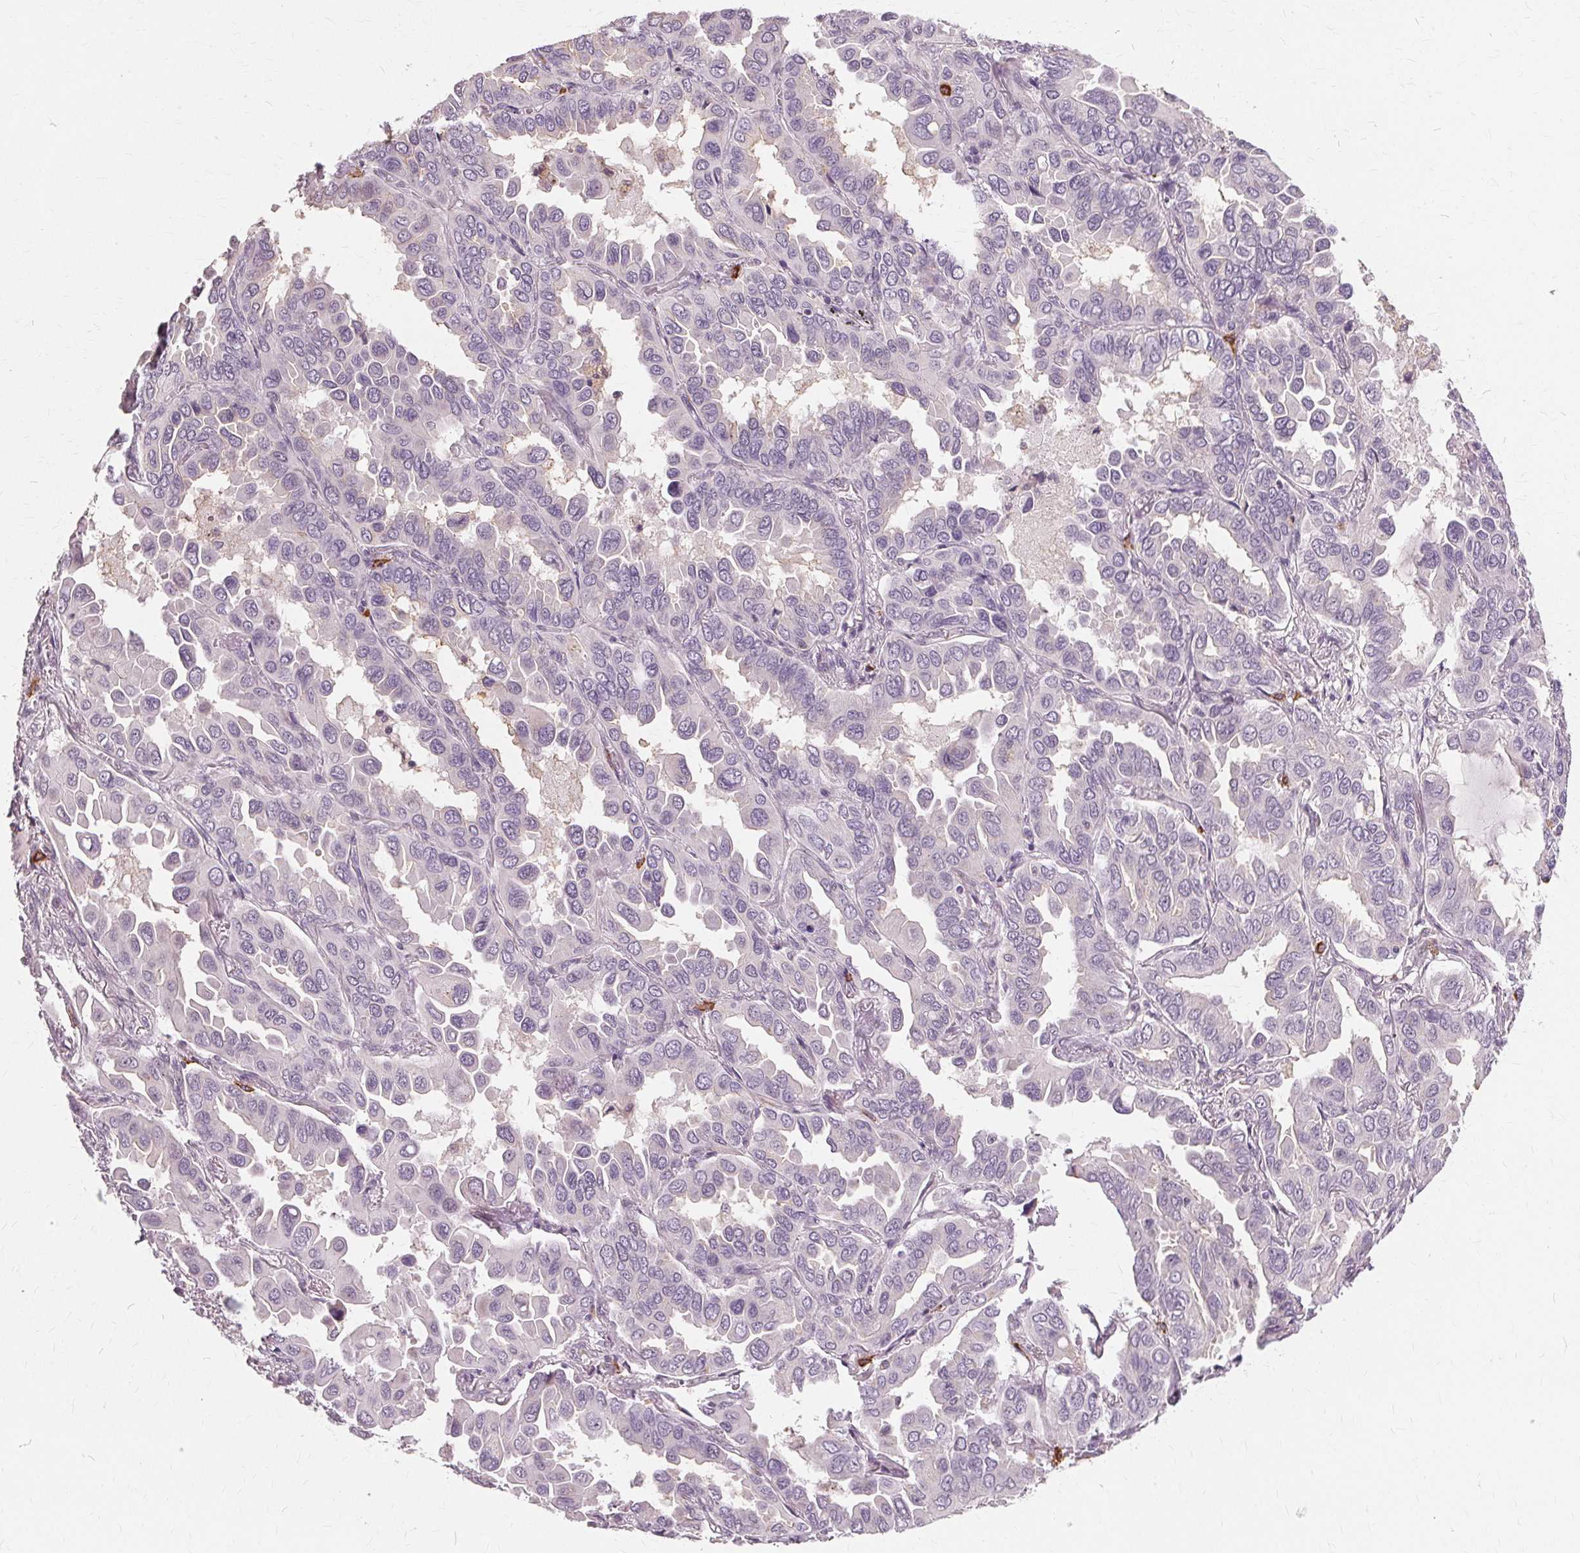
{"staining": {"intensity": "negative", "quantity": "none", "location": "none"}, "tissue": "lung cancer", "cell_type": "Tumor cells", "image_type": "cancer", "snomed": [{"axis": "morphology", "description": "Adenocarcinoma, NOS"}, {"axis": "topography", "description": "Lung"}], "caption": "Immunohistochemical staining of human adenocarcinoma (lung) reveals no significant positivity in tumor cells.", "gene": "SIGLEC6", "patient": {"sex": "male", "age": 64}}